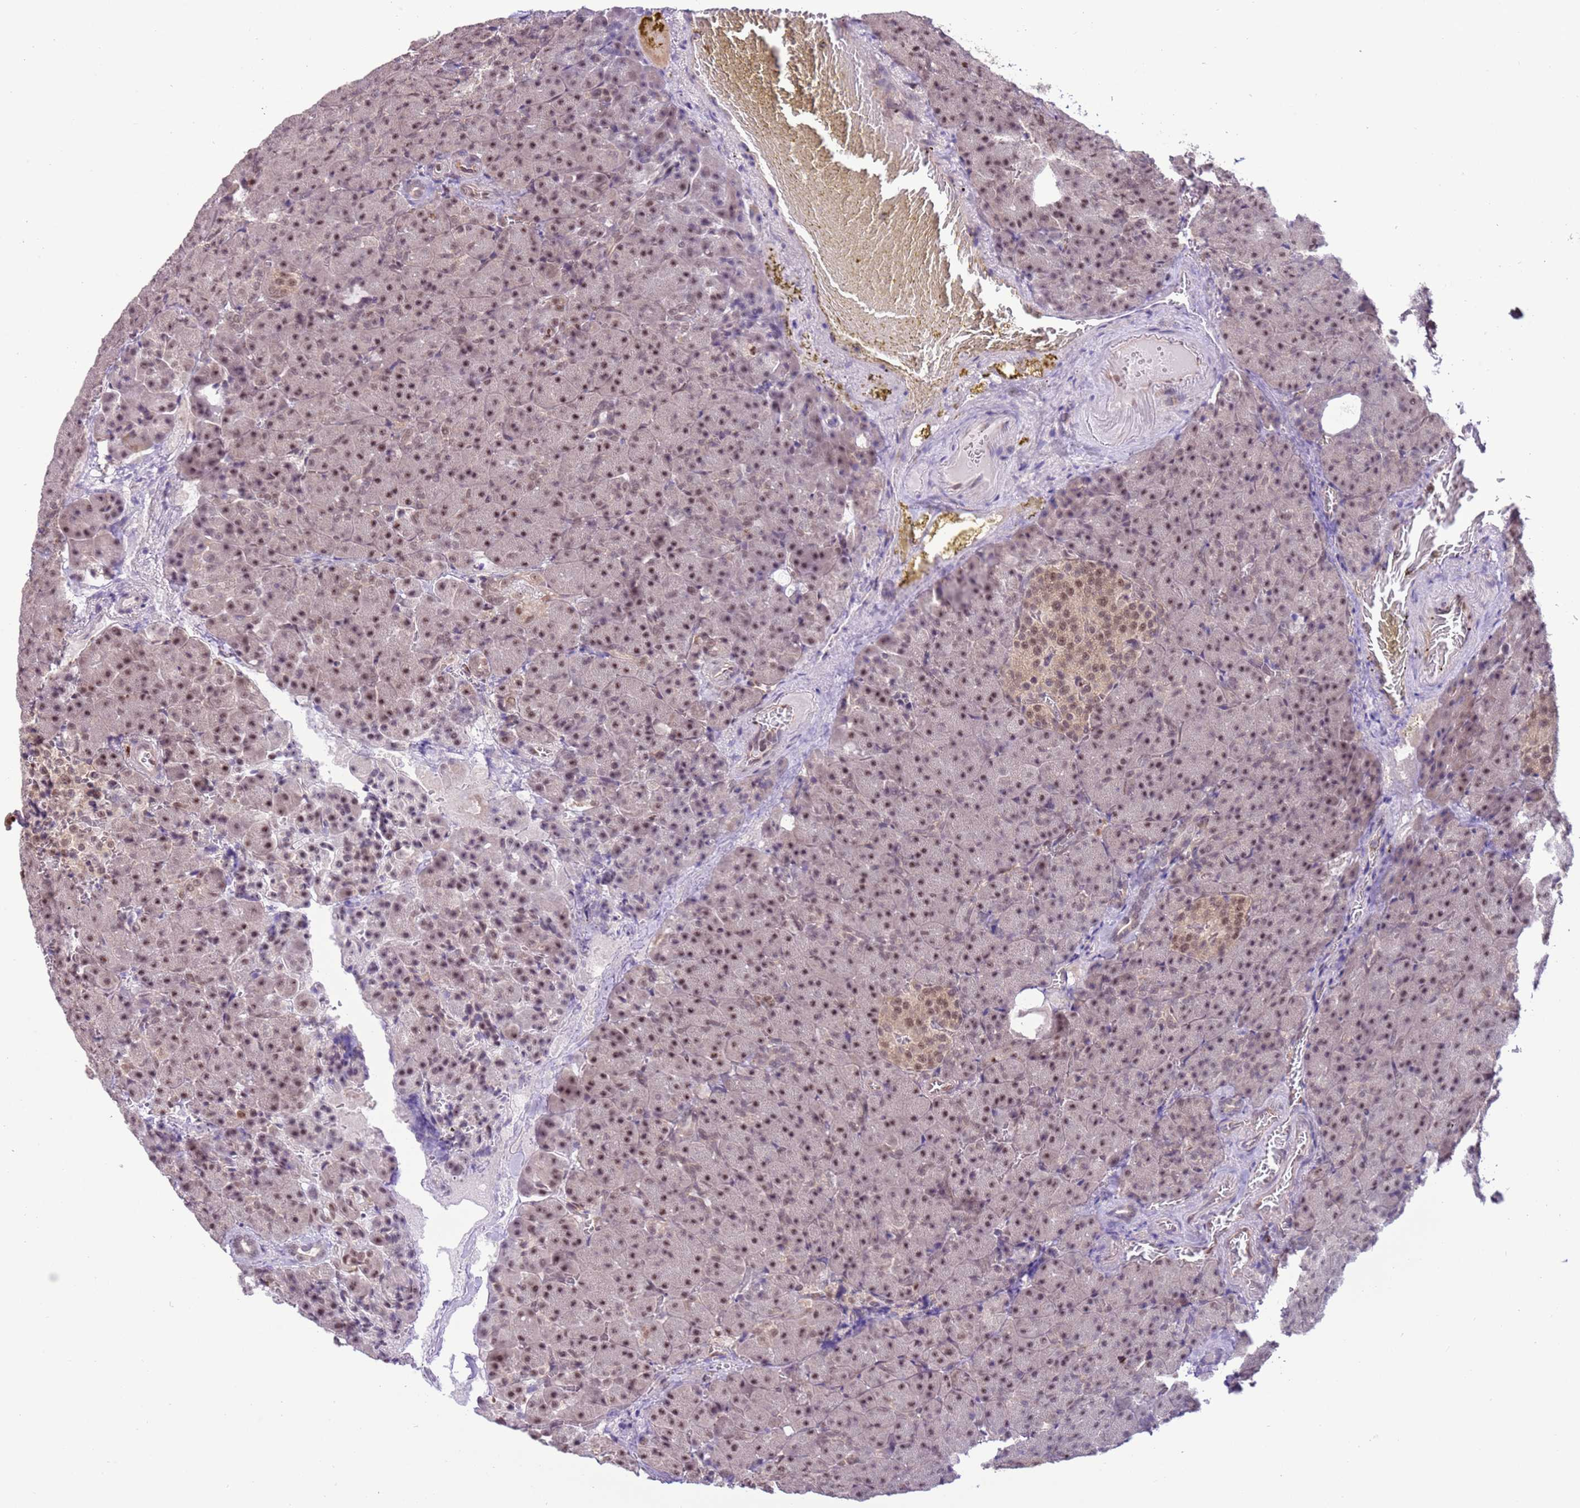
{"staining": {"intensity": "moderate", "quantity": ">75%", "location": "nuclear"}, "tissue": "pancreas", "cell_type": "Exocrine glandular cells", "image_type": "normal", "snomed": [{"axis": "morphology", "description": "Normal tissue, NOS"}, {"axis": "topography", "description": "Pancreas"}], "caption": "The immunohistochemical stain highlights moderate nuclear positivity in exocrine glandular cells of normal pancreas. (DAB IHC, brown staining for protein, blue staining for nuclei).", "gene": "PRPF6", "patient": {"sex": "female", "age": 74}}